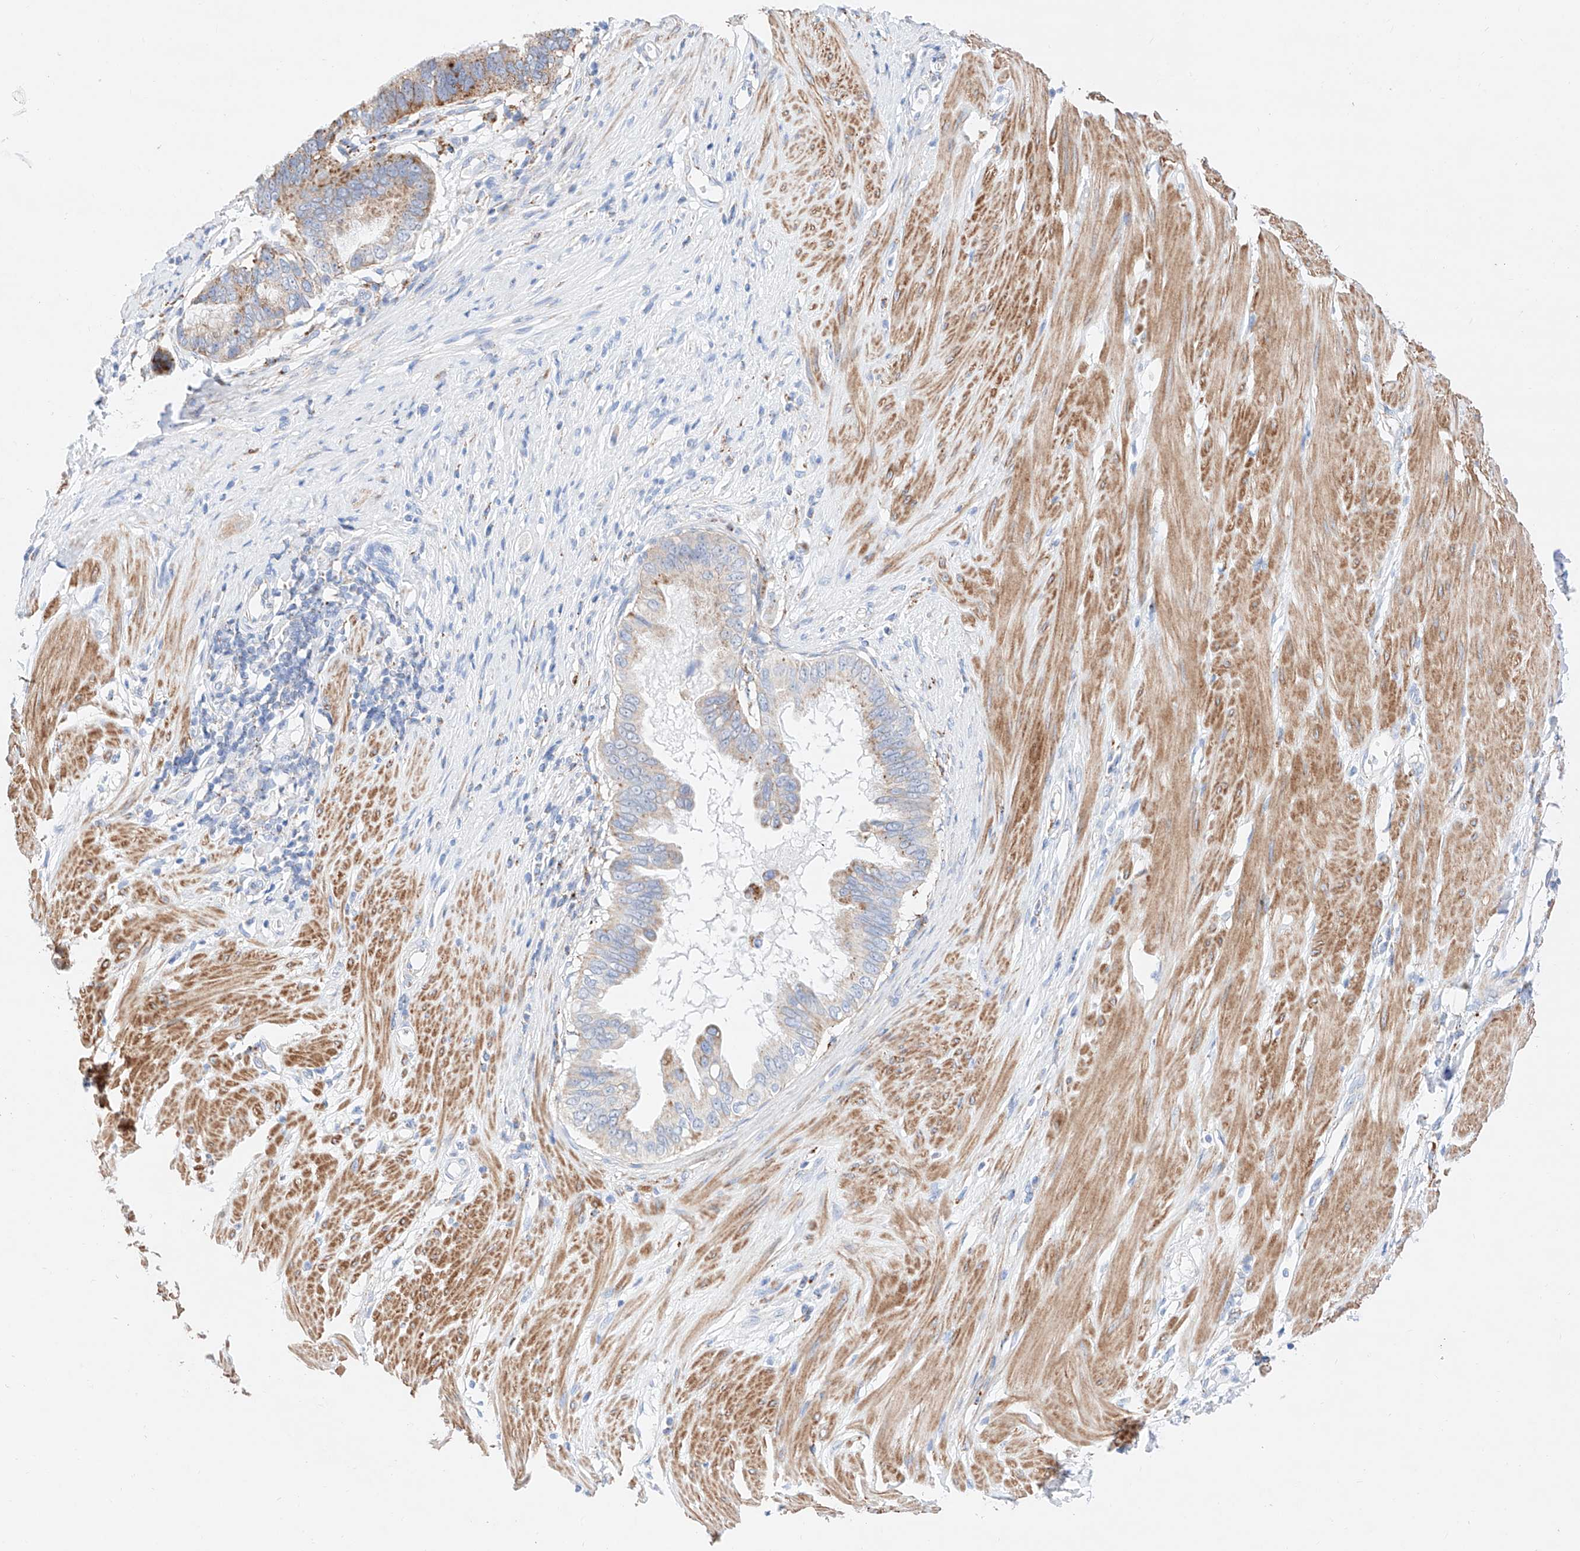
{"staining": {"intensity": "moderate", "quantity": "25%-75%", "location": "cytoplasmic/membranous"}, "tissue": "pancreatic cancer", "cell_type": "Tumor cells", "image_type": "cancer", "snomed": [{"axis": "morphology", "description": "Adenocarcinoma, NOS"}, {"axis": "topography", "description": "Pancreas"}], "caption": "This is an image of immunohistochemistry (IHC) staining of pancreatic cancer (adenocarcinoma), which shows moderate expression in the cytoplasmic/membranous of tumor cells.", "gene": "C6orf62", "patient": {"sex": "female", "age": 56}}